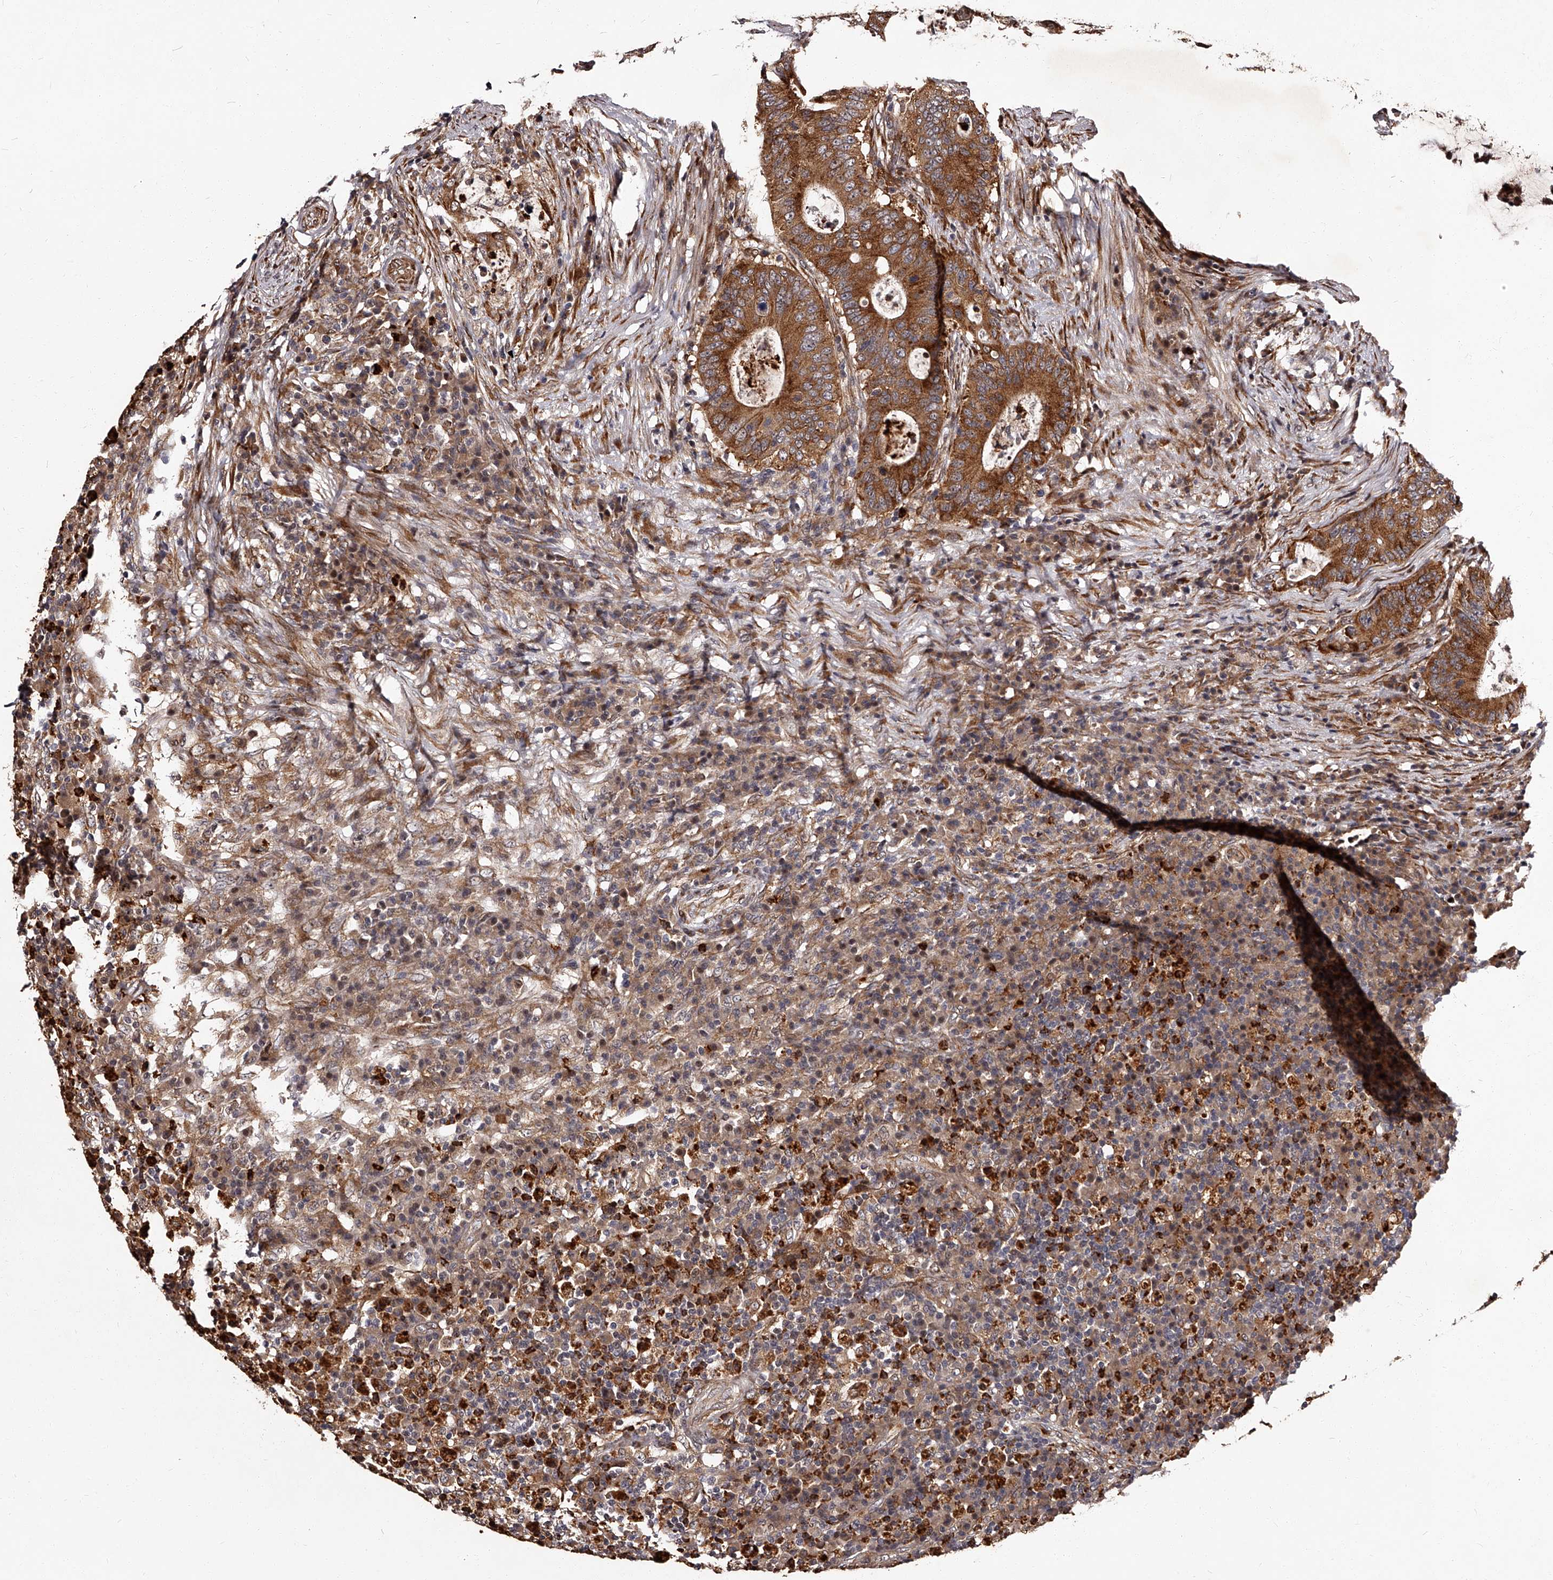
{"staining": {"intensity": "strong", "quantity": ">75%", "location": "cytoplasmic/membranous"}, "tissue": "colorectal cancer", "cell_type": "Tumor cells", "image_type": "cancer", "snomed": [{"axis": "morphology", "description": "Adenocarcinoma, NOS"}, {"axis": "topography", "description": "Colon"}], "caption": "Immunohistochemistry (IHC) histopathology image of neoplastic tissue: human colorectal cancer (adenocarcinoma) stained using IHC shows high levels of strong protein expression localized specifically in the cytoplasmic/membranous of tumor cells, appearing as a cytoplasmic/membranous brown color.", "gene": "RSC1A1", "patient": {"sex": "male", "age": 83}}